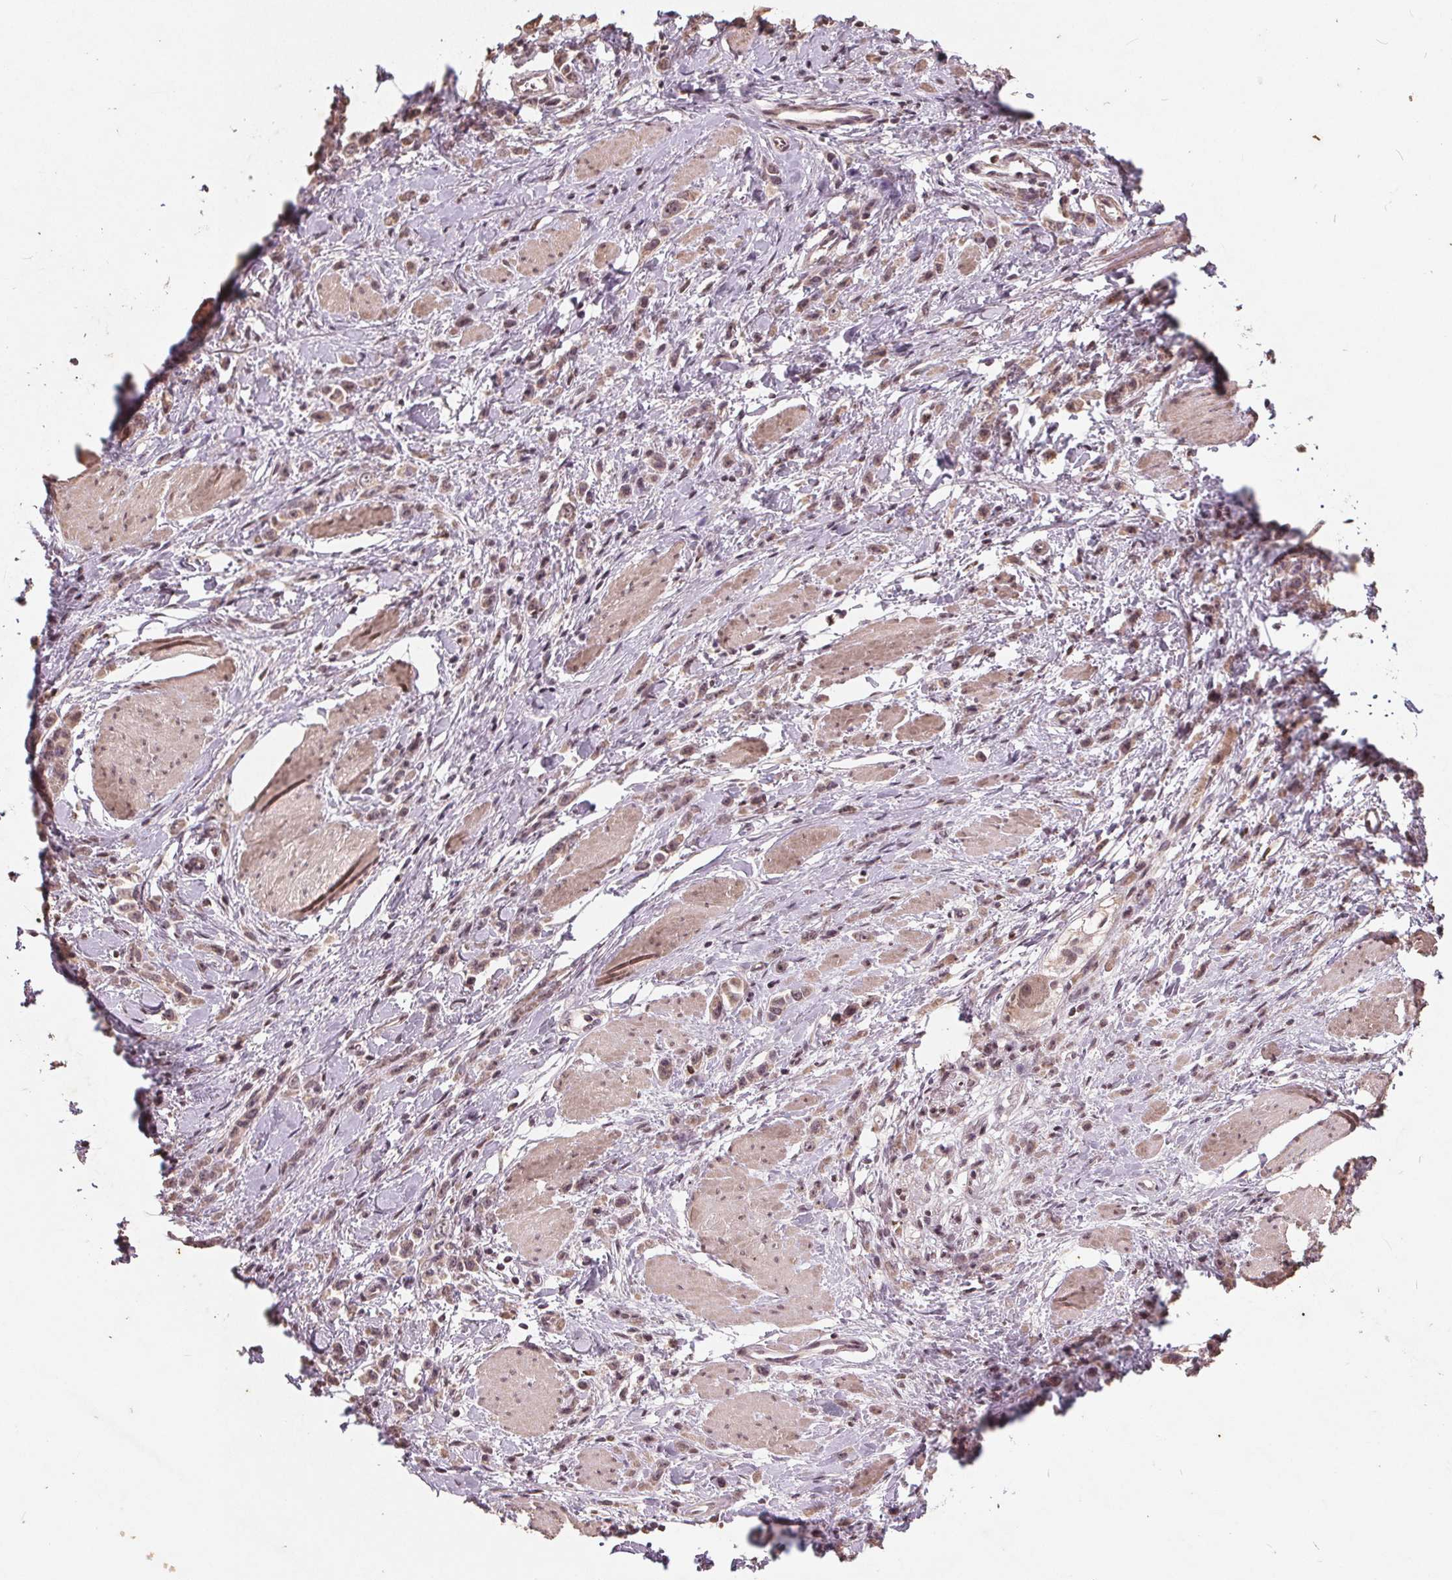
{"staining": {"intensity": "weak", "quantity": ">75%", "location": "nuclear"}, "tissue": "stomach cancer", "cell_type": "Tumor cells", "image_type": "cancer", "snomed": [{"axis": "morphology", "description": "Adenocarcinoma, NOS"}, {"axis": "topography", "description": "Stomach"}], "caption": "Immunohistochemistry (IHC) histopathology image of human stomach cancer stained for a protein (brown), which shows low levels of weak nuclear expression in about >75% of tumor cells.", "gene": "DNMT3B", "patient": {"sex": "male", "age": 47}}